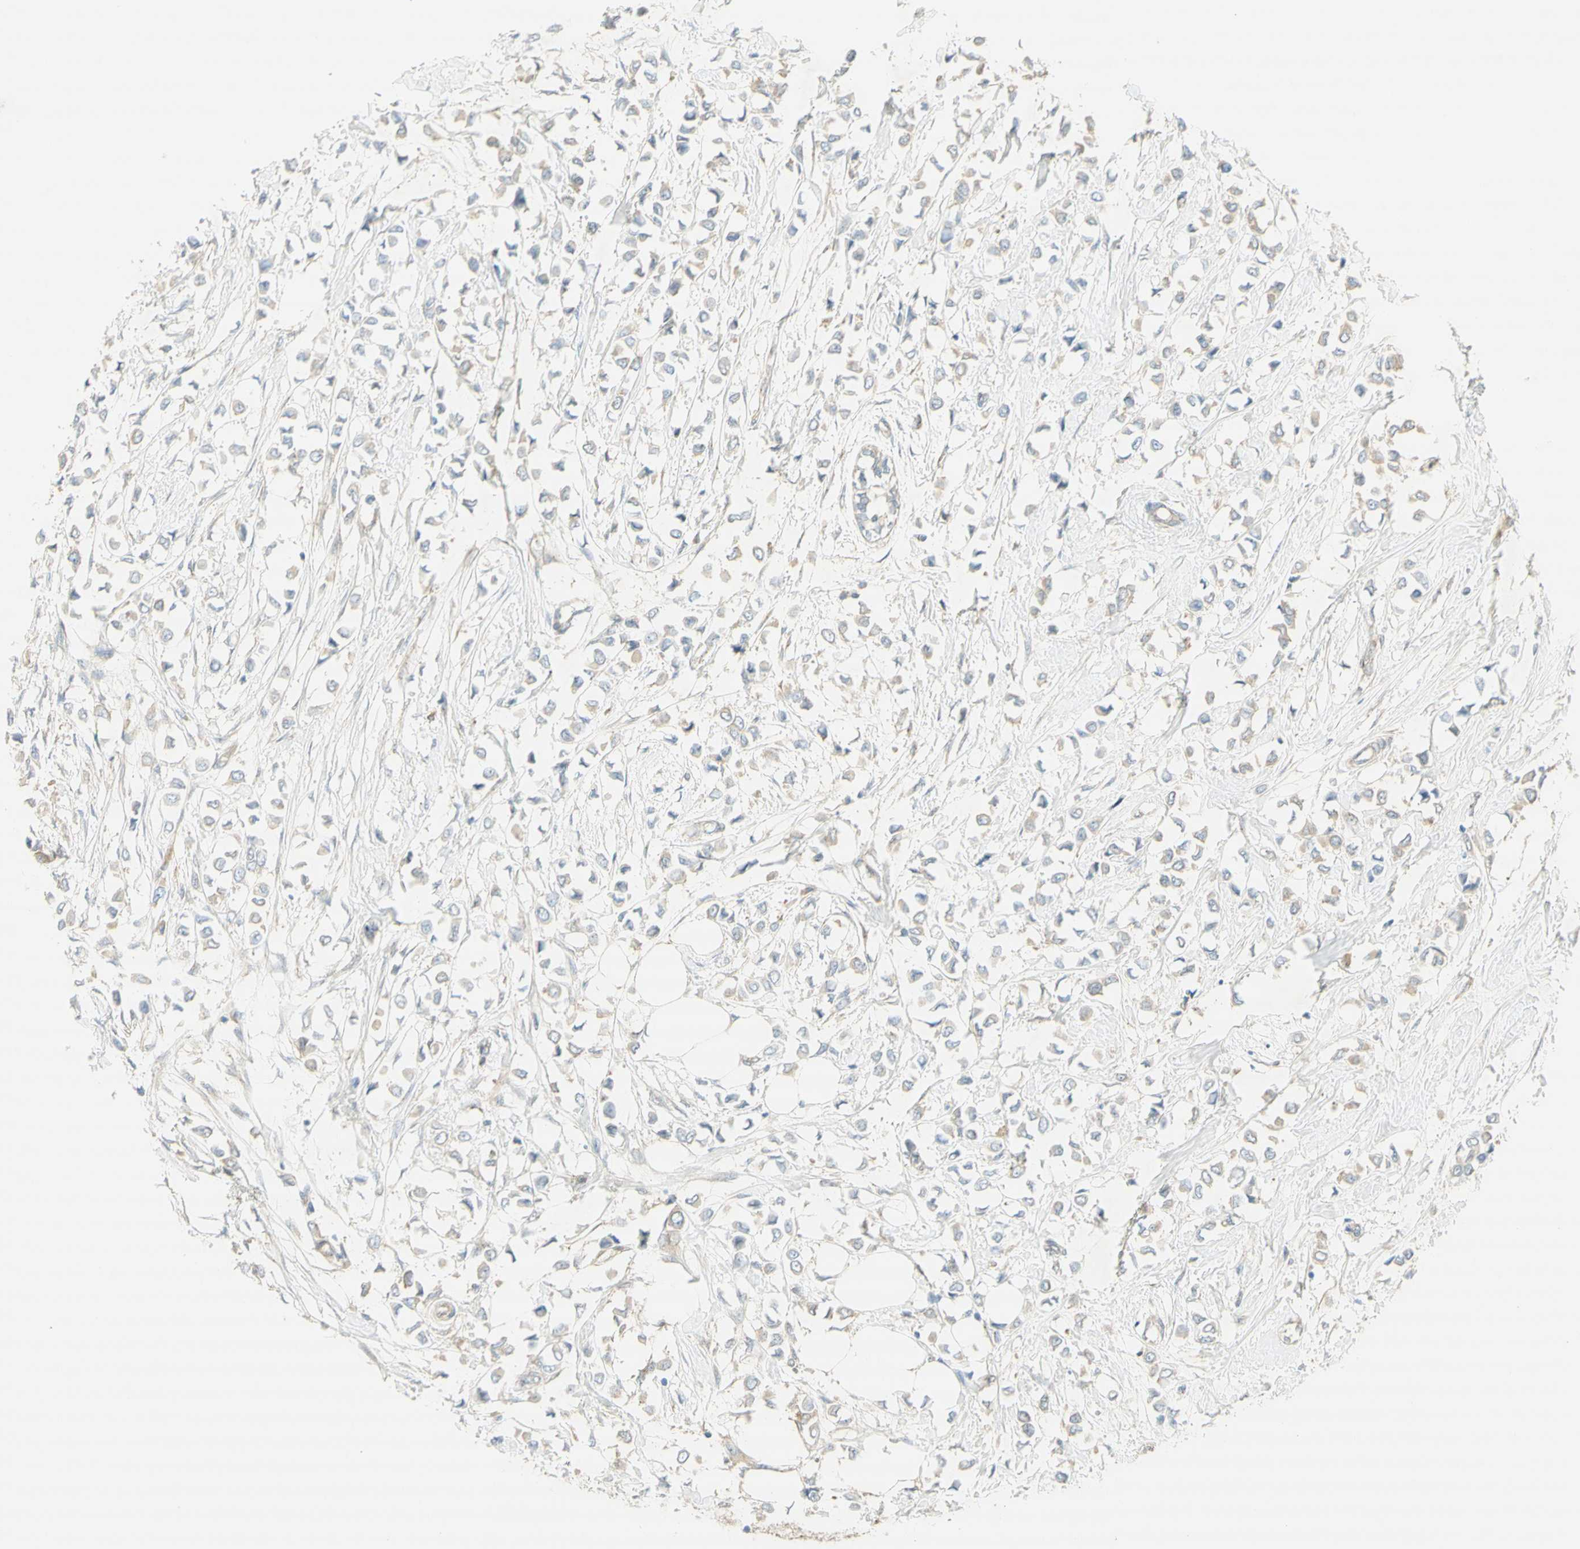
{"staining": {"intensity": "weak", "quantity": "<25%", "location": "cytoplasmic/membranous"}, "tissue": "breast cancer", "cell_type": "Tumor cells", "image_type": "cancer", "snomed": [{"axis": "morphology", "description": "Lobular carcinoma"}, {"axis": "topography", "description": "Breast"}], "caption": "DAB (3,3'-diaminobenzidine) immunohistochemical staining of human breast cancer demonstrates no significant expression in tumor cells.", "gene": "DYNC1H1", "patient": {"sex": "female", "age": 51}}